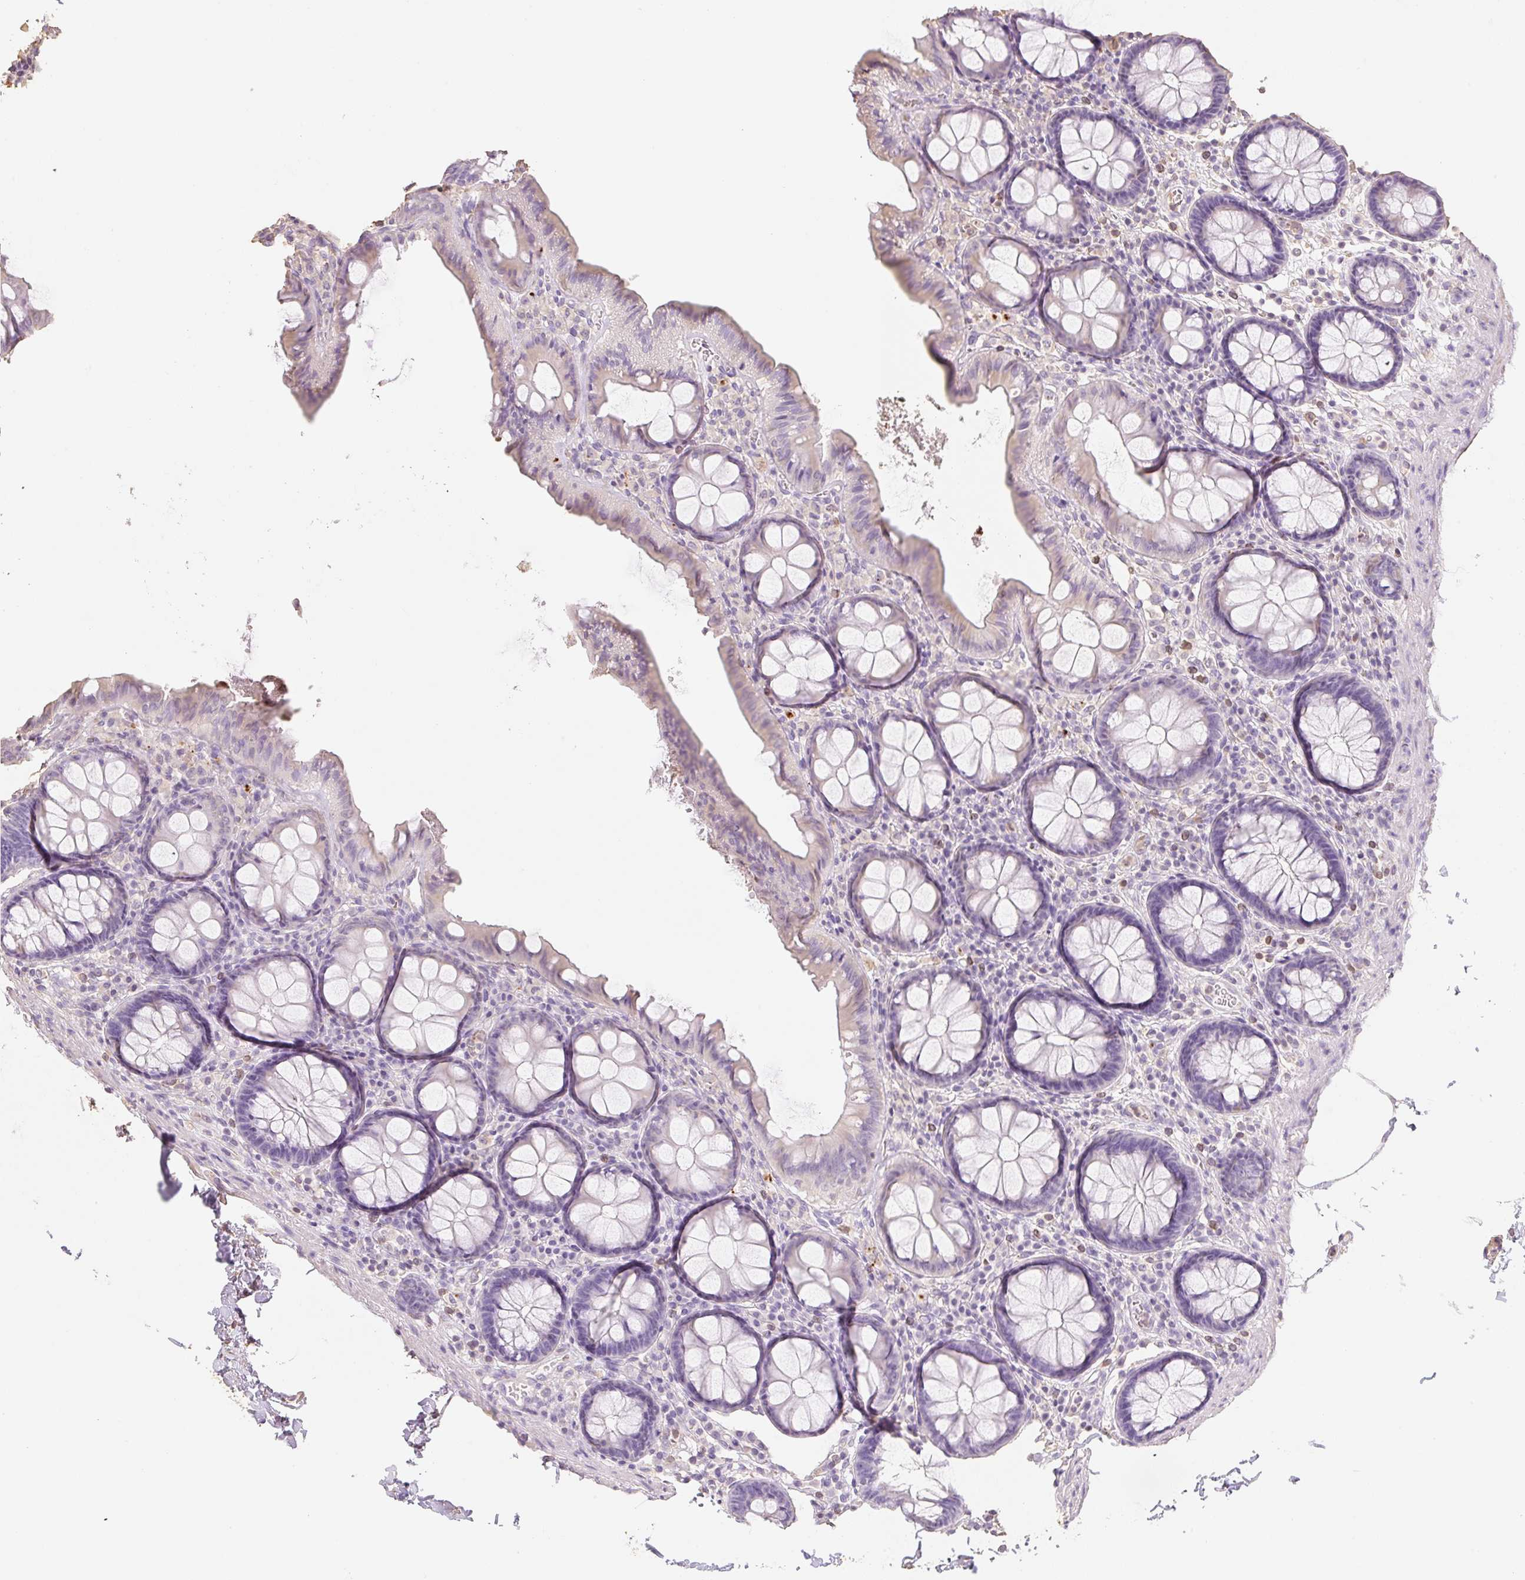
{"staining": {"intensity": "negative", "quantity": "none", "location": "none"}, "tissue": "colon", "cell_type": "Endothelial cells", "image_type": "normal", "snomed": [{"axis": "morphology", "description": "Normal tissue, NOS"}, {"axis": "topography", "description": "Colon"}, {"axis": "topography", "description": "Peripheral nerve tissue"}], "caption": "Immunohistochemistry of unremarkable human colon shows no expression in endothelial cells. The staining is performed using DAB (3,3'-diaminobenzidine) brown chromogen with nuclei counter-stained in using hematoxylin.", "gene": "MBOAT7", "patient": {"sex": "male", "age": 84}}